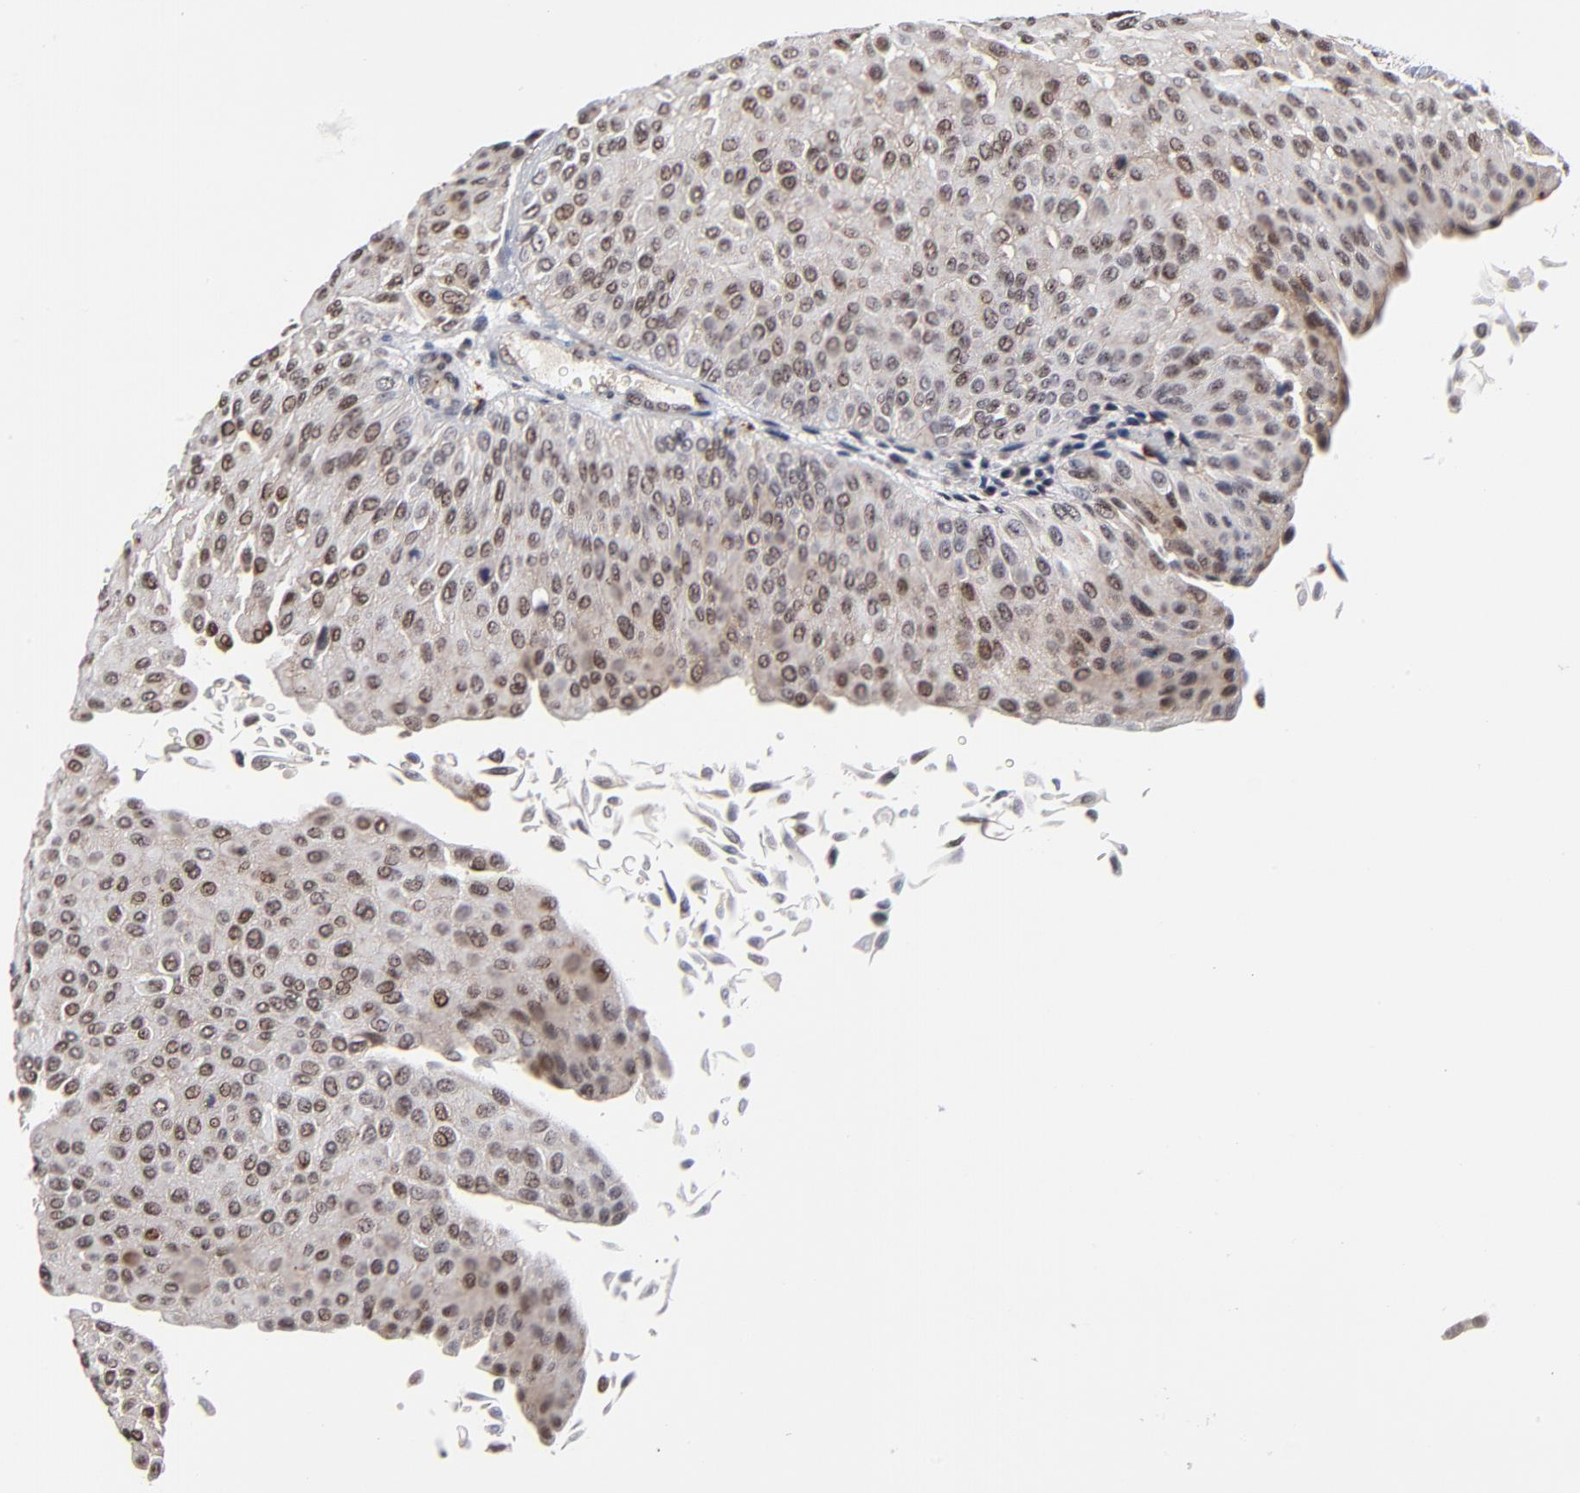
{"staining": {"intensity": "weak", "quantity": ">75%", "location": "nuclear"}, "tissue": "urothelial cancer", "cell_type": "Tumor cells", "image_type": "cancer", "snomed": [{"axis": "morphology", "description": "Urothelial carcinoma, Low grade"}, {"axis": "topography", "description": "Urinary bladder"}], "caption": "High-magnification brightfield microscopy of urothelial cancer stained with DAB (brown) and counterstained with hematoxylin (blue). tumor cells exhibit weak nuclear positivity is seen in about>75% of cells.", "gene": "ZNF419", "patient": {"sex": "male", "age": 64}}